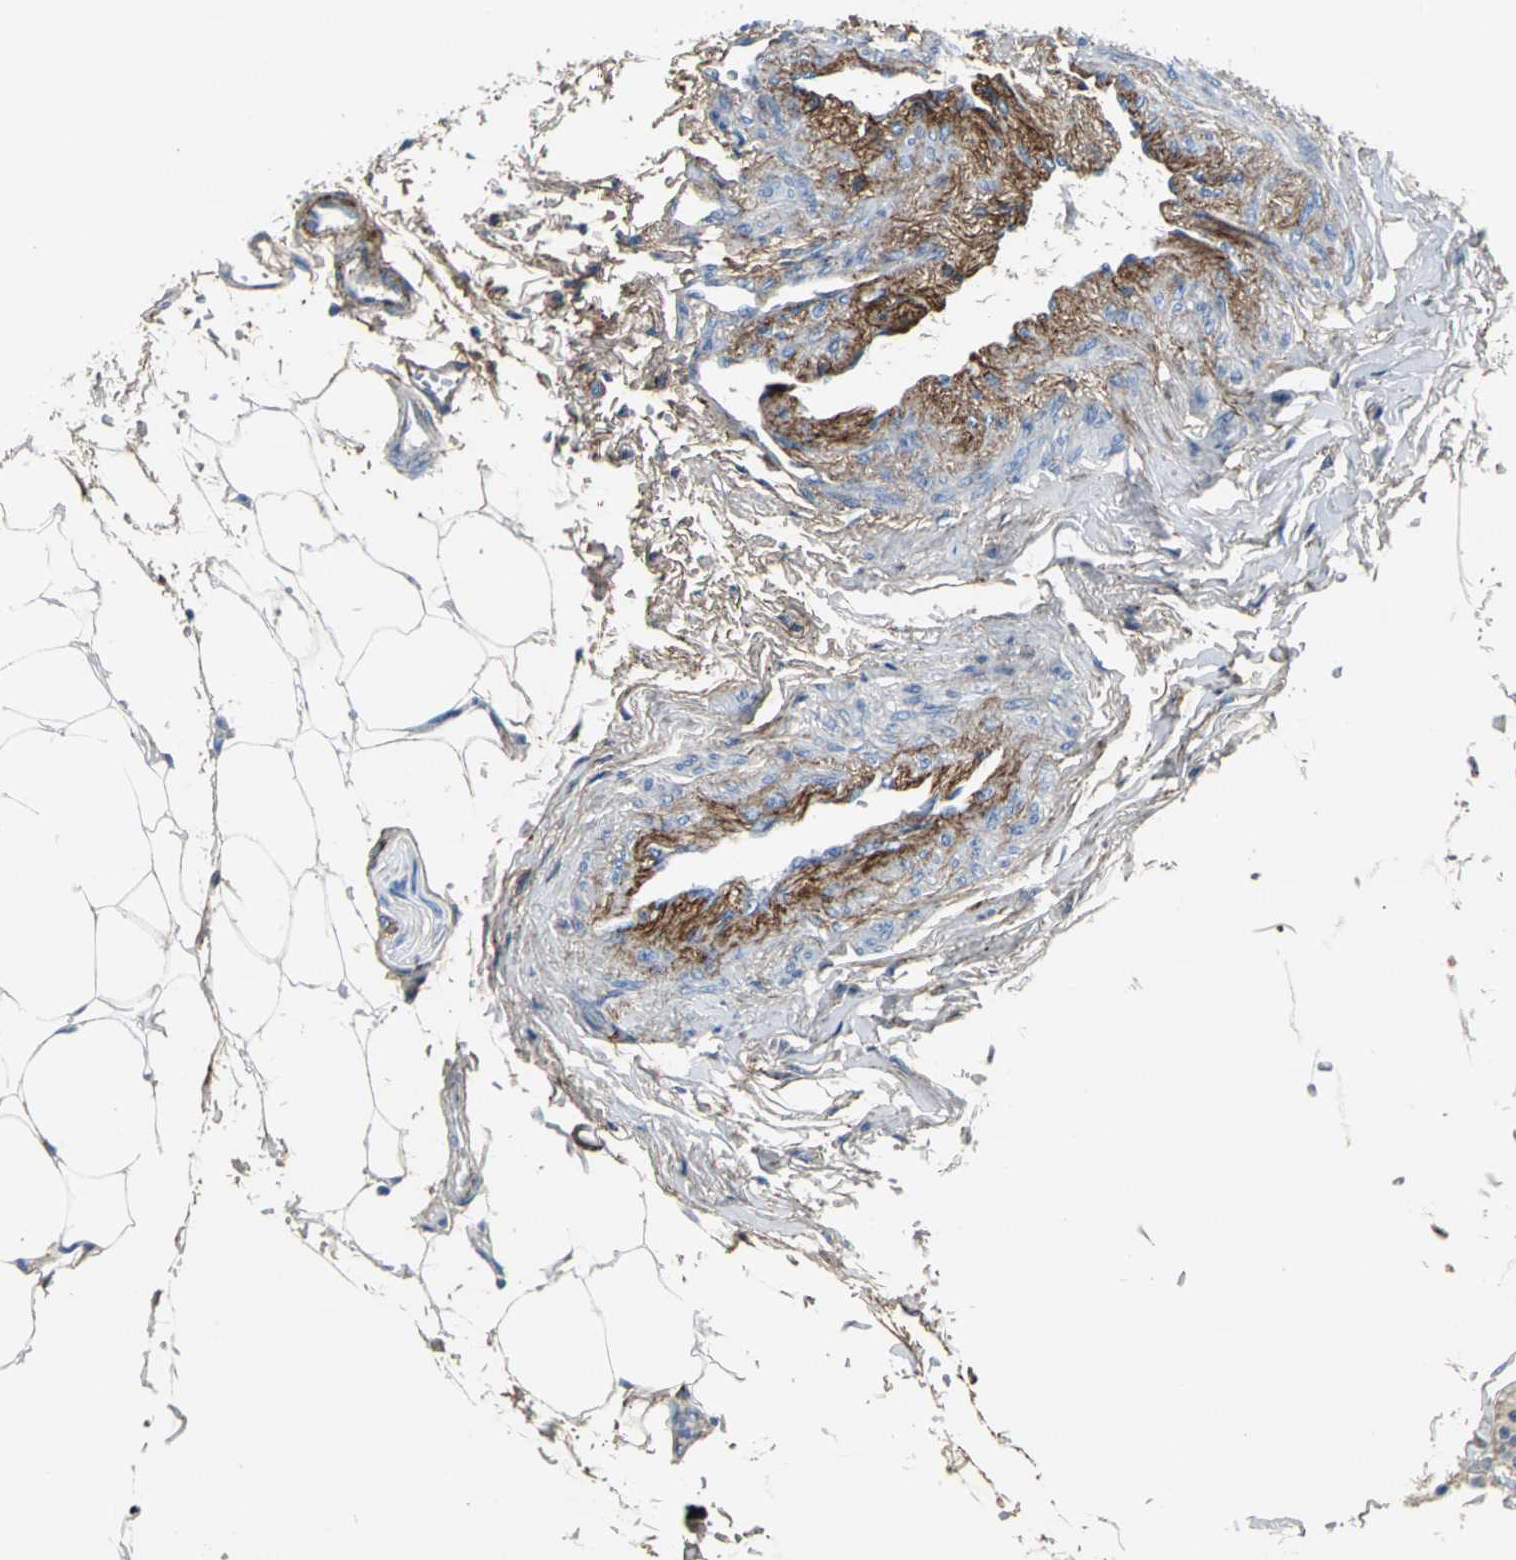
{"staining": {"intensity": "weak", "quantity": "25%-75%", "location": "cytoplasmic/membranous"}, "tissue": "carcinoid", "cell_type": "Tumor cells", "image_type": "cancer", "snomed": [{"axis": "morphology", "description": "Carcinoid, malignant, NOS"}, {"axis": "topography", "description": "Colon"}], "caption": "Immunohistochemical staining of human malignant carcinoid displays weak cytoplasmic/membranous protein expression in about 25%-75% of tumor cells. The staining is performed using DAB brown chromogen to label protein expression. The nuclei are counter-stained blue using hematoxylin.", "gene": "EFNB3", "patient": {"sex": "female", "age": 61}}